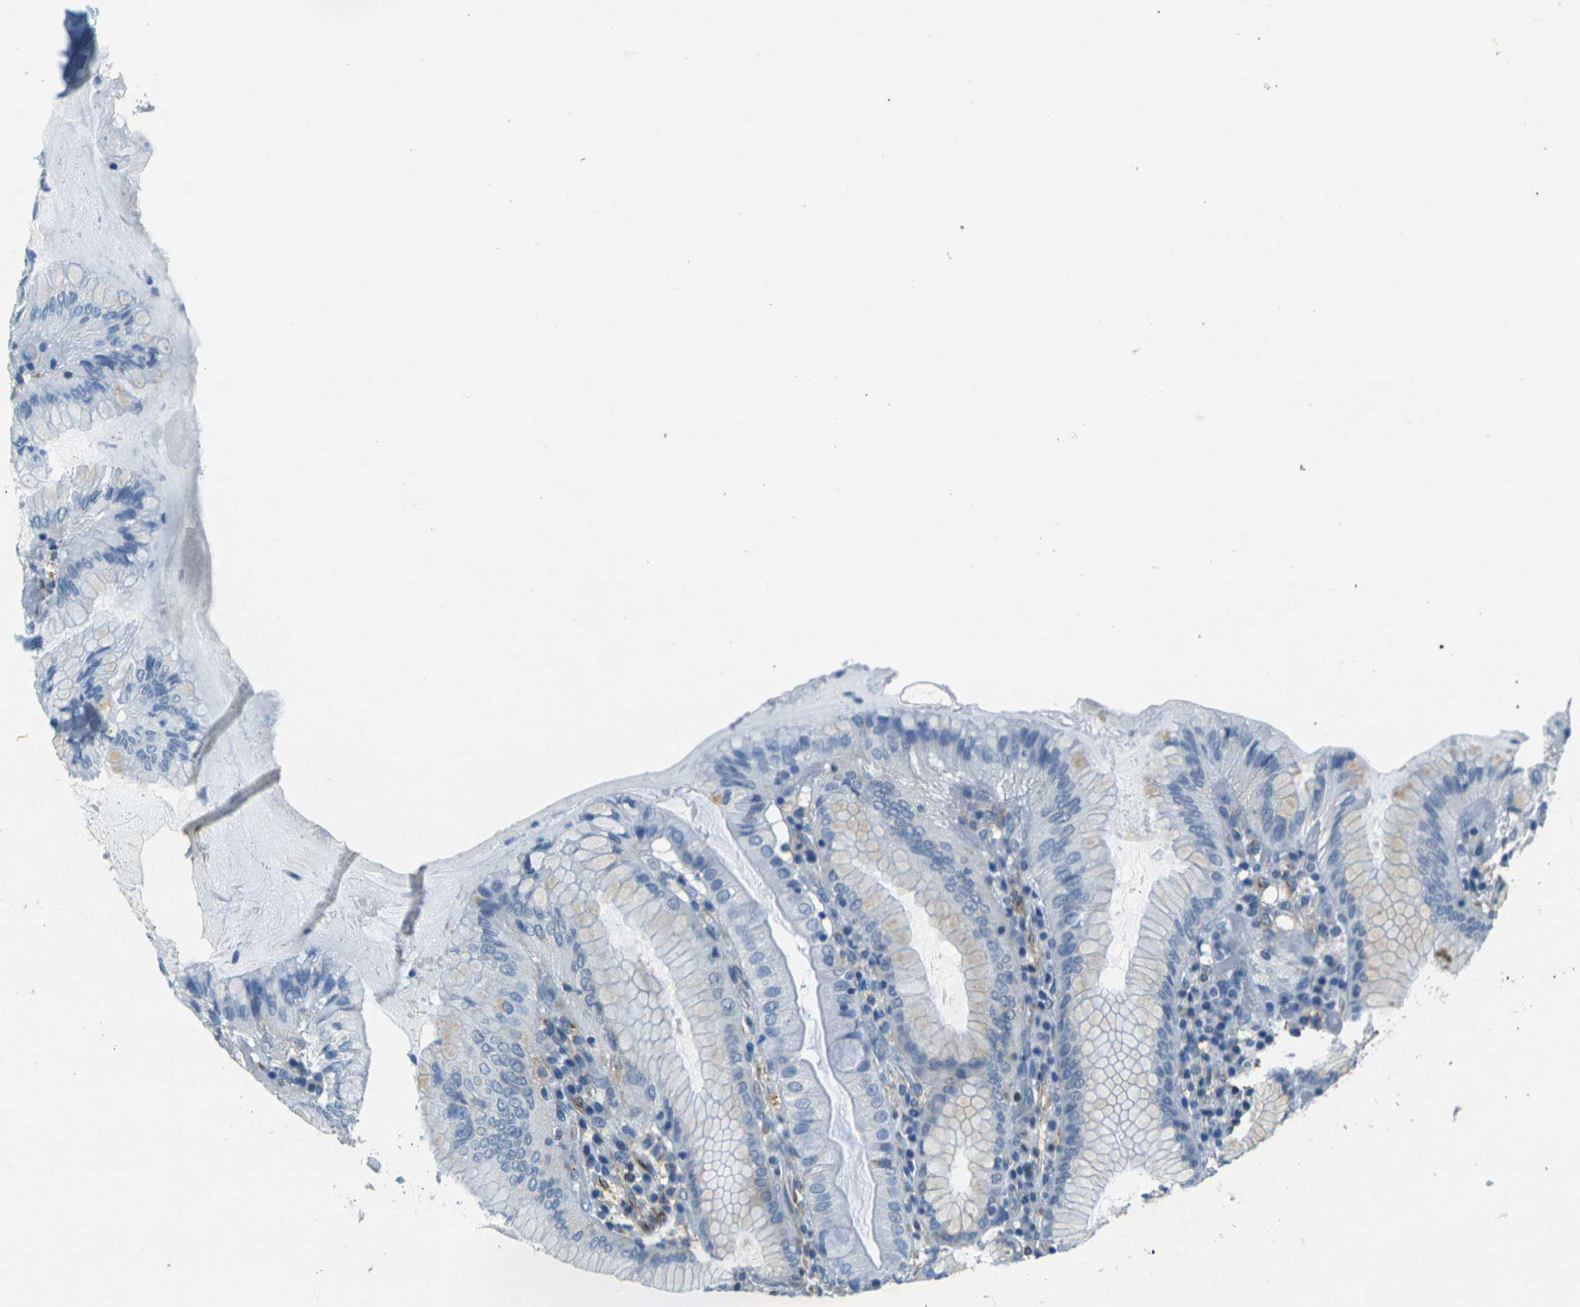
{"staining": {"intensity": "negative", "quantity": "none", "location": "none"}, "tissue": "stomach", "cell_type": "Glandular cells", "image_type": "normal", "snomed": [{"axis": "morphology", "description": "Normal tissue, NOS"}, {"axis": "topography", "description": "Stomach, lower"}], "caption": "IHC micrograph of normal stomach: stomach stained with DAB displays no significant protein expression in glandular cells.", "gene": "SORT1", "patient": {"sex": "female", "age": 76}}